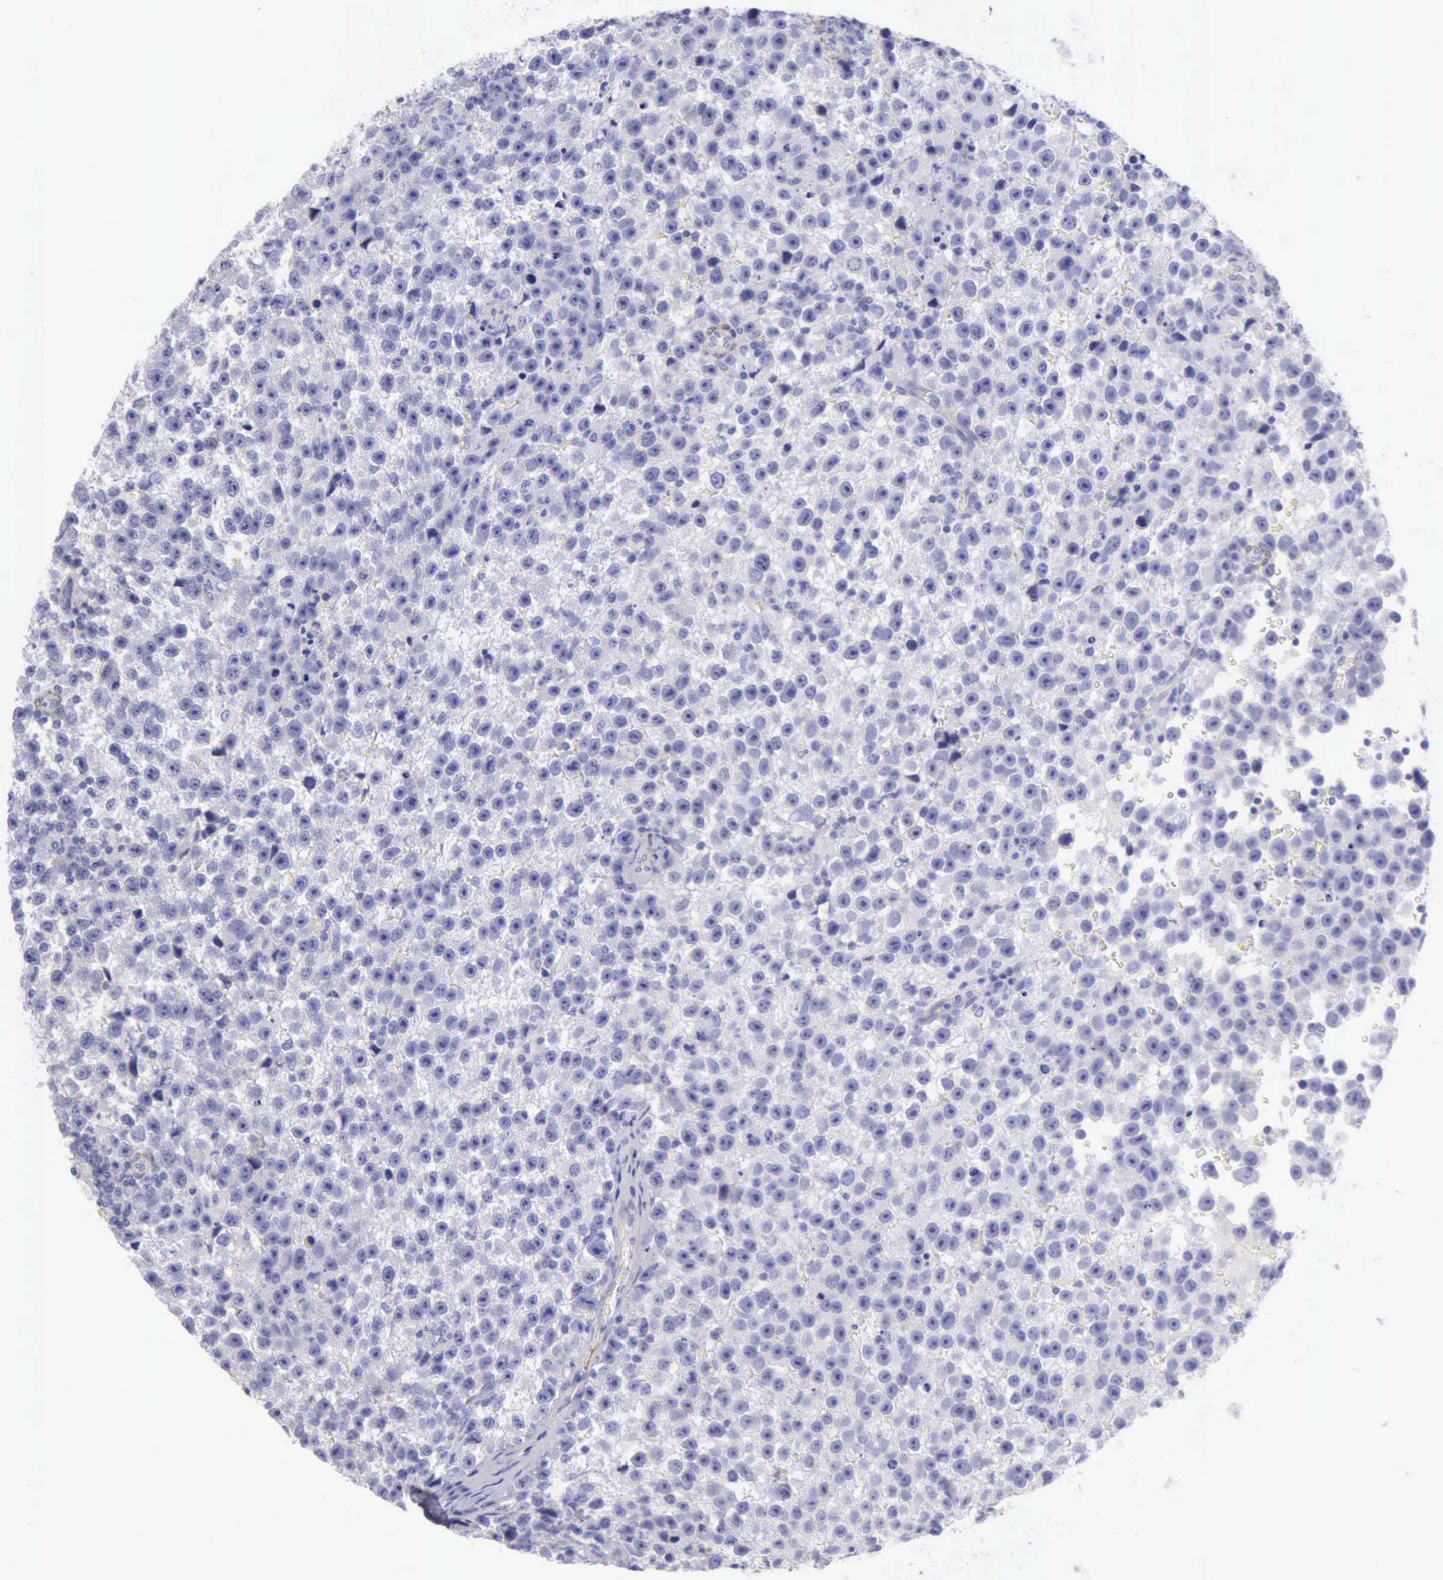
{"staining": {"intensity": "negative", "quantity": "none", "location": "none"}, "tissue": "testis cancer", "cell_type": "Tumor cells", "image_type": "cancer", "snomed": [{"axis": "morphology", "description": "Seminoma, NOS"}, {"axis": "topography", "description": "Testis"}], "caption": "The immunohistochemistry histopathology image has no significant expression in tumor cells of testis seminoma tissue.", "gene": "AOC3", "patient": {"sex": "male", "age": 33}}